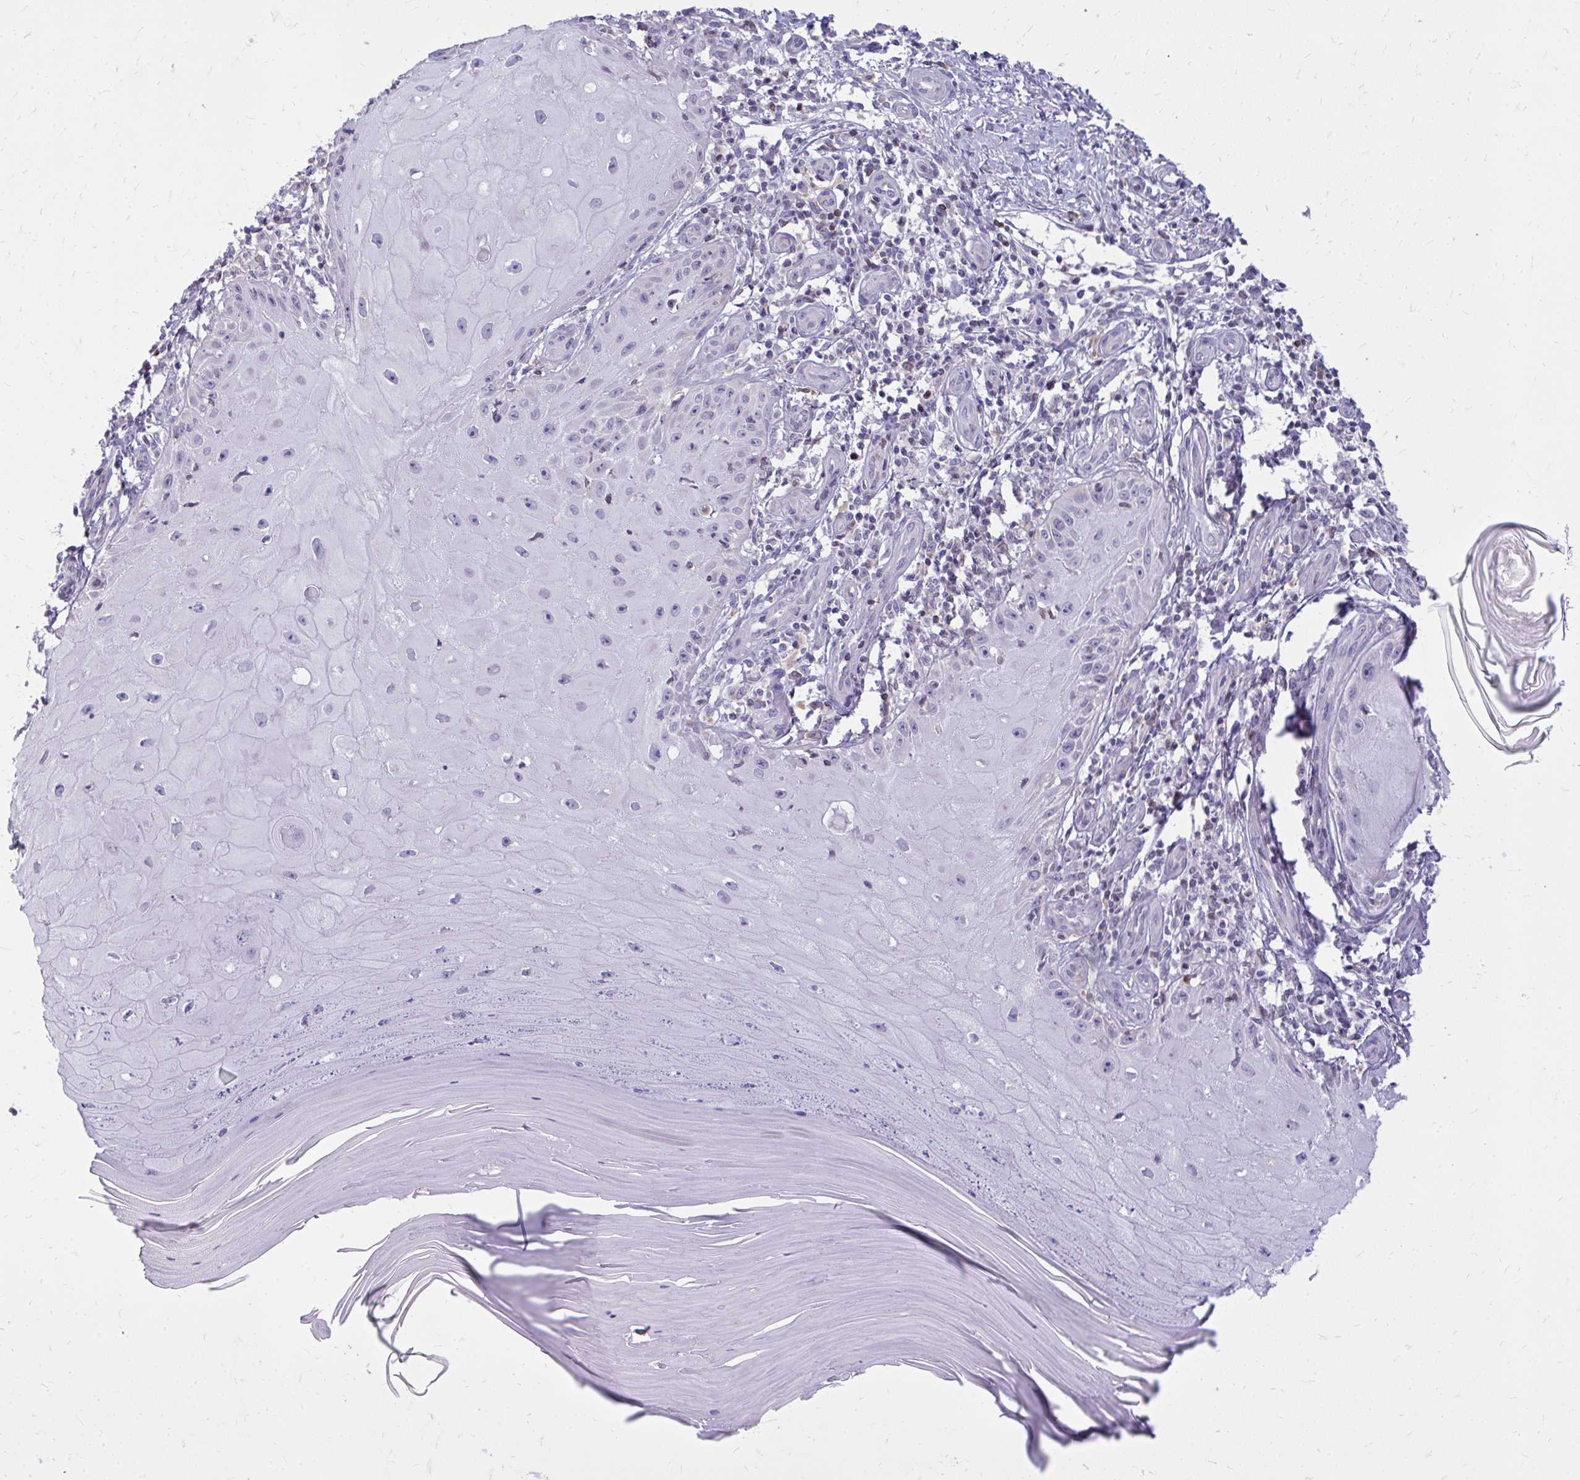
{"staining": {"intensity": "moderate", "quantity": "<25%", "location": "cytoplasmic/membranous,nuclear"}, "tissue": "skin cancer", "cell_type": "Tumor cells", "image_type": "cancer", "snomed": [{"axis": "morphology", "description": "Squamous cell carcinoma, NOS"}, {"axis": "topography", "description": "Skin"}], "caption": "This is a micrograph of immunohistochemistry (IHC) staining of skin squamous cell carcinoma, which shows moderate staining in the cytoplasmic/membranous and nuclear of tumor cells.", "gene": "RPS6KA2", "patient": {"sex": "female", "age": 77}}